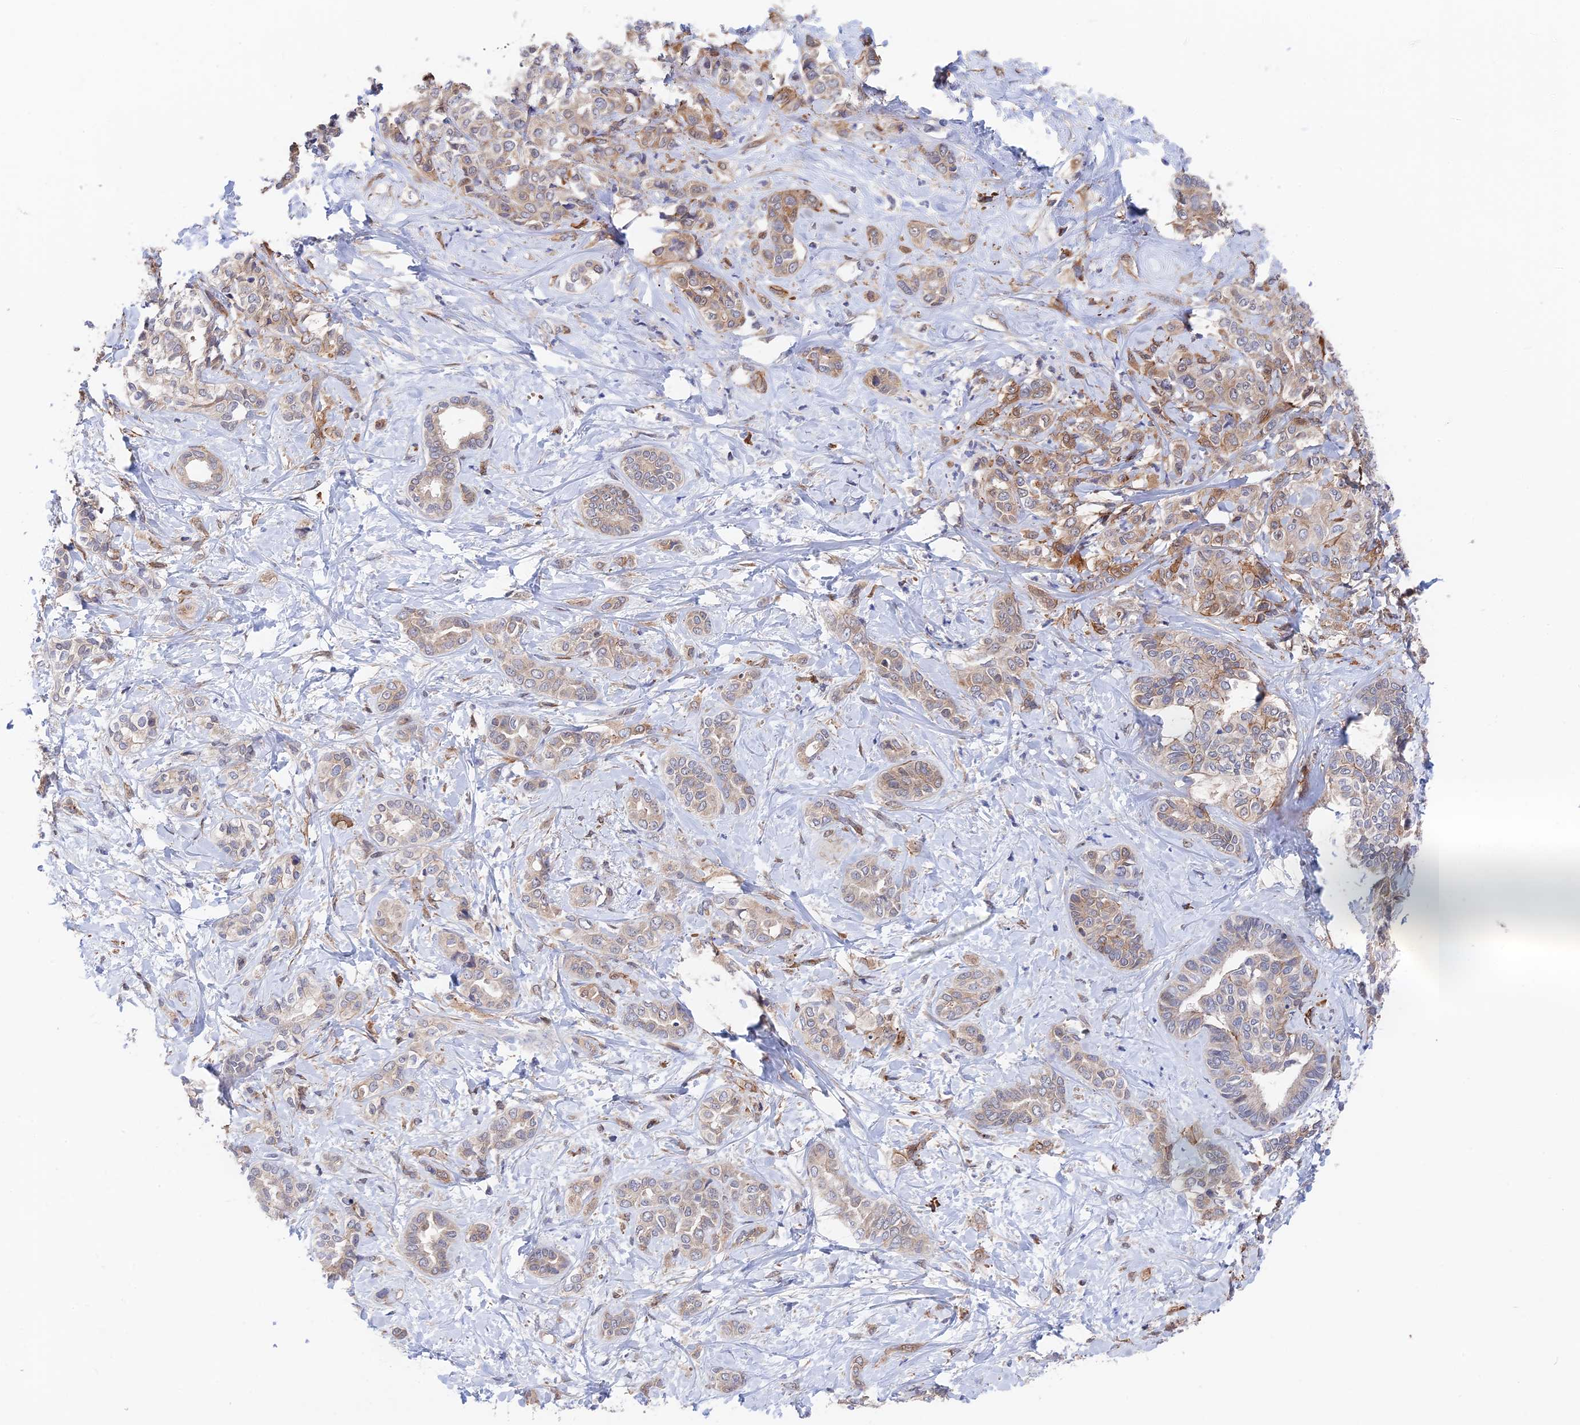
{"staining": {"intensity": "moderate", "quantity": "25%-75%", "location": "cytoplasmic/membranous"}, "tissue": "liver cancer", "cell_type": "Tumor cells", "image_type": "cancer", "snomed": [{"axis": "morphology", "description": "Cholangiocarcinoma"}, {"axis": "topography", "description": "Liver"}], "caption": "Liver cancer (cholangiocarcinoma) stained with a brown dye demonstrates moderate cytoplasmic/membranous positive expression in approximately 25%-75% of tumor cells.", "gene": "ZNF320", "patient": {"sex": "female", "age": 77}}